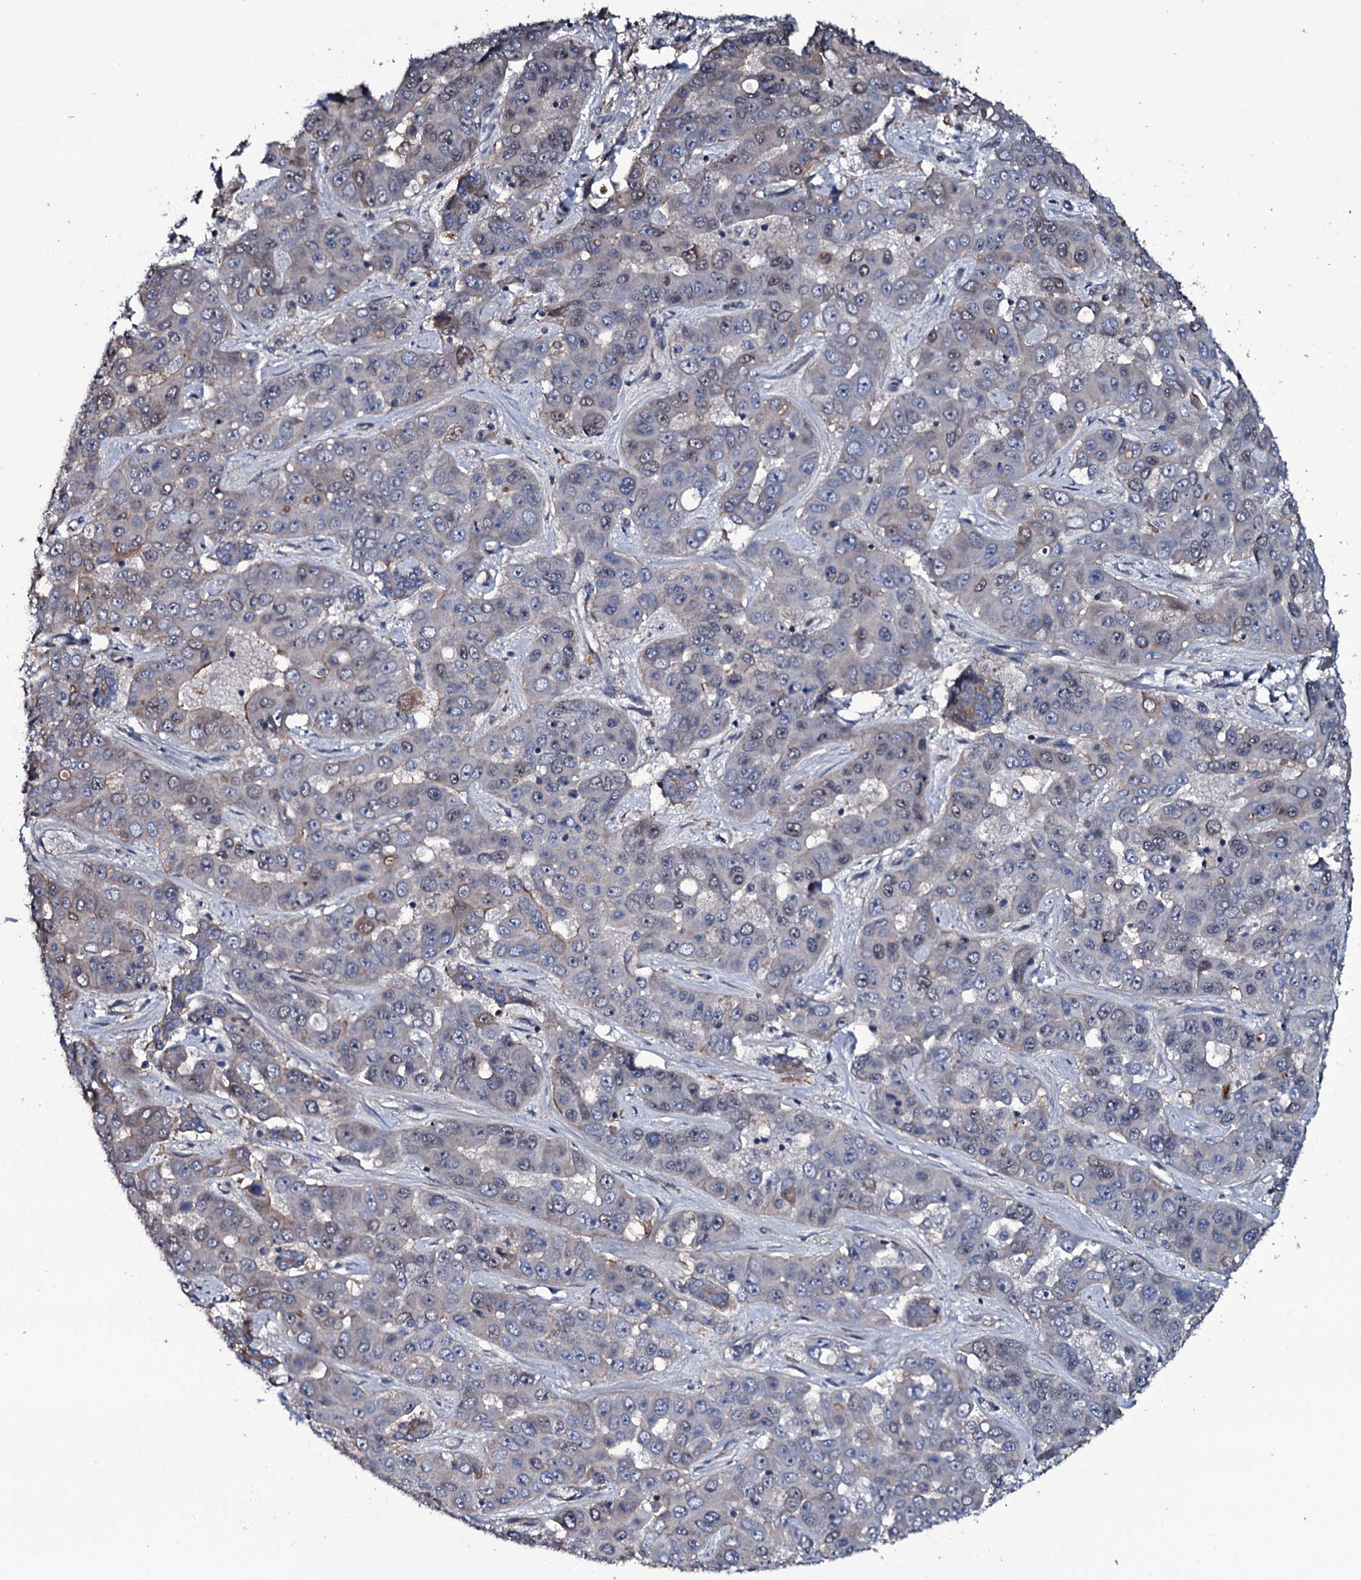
{"staining": {"intensity": "weak", "quantity": "25%-75%", "location": "nuclear"}, "tissue": "liver cancer", "cell_type": "Tumor cells", "image_type": "cancer", "snomed": [{"axis": "morphology", "description": "Cholangiocarcinoma"}, {"axis": "topography", "description": "Liver"}], "caption": "Immunohistochemistry staining of liver cholangiocarcinoma, which exhibits low levels of weak nuclear staining in approximately 25%-75% of tumor cells indicating weak nuclear protein positivity. The staining was performed using DAB (3,3'-diaminobenzidine) (brown) for protein detection and nuclei were counterstained in hematoxylin (blue).", "gene": "LYG2", "patient": {"sex": "female", "age": 52}}